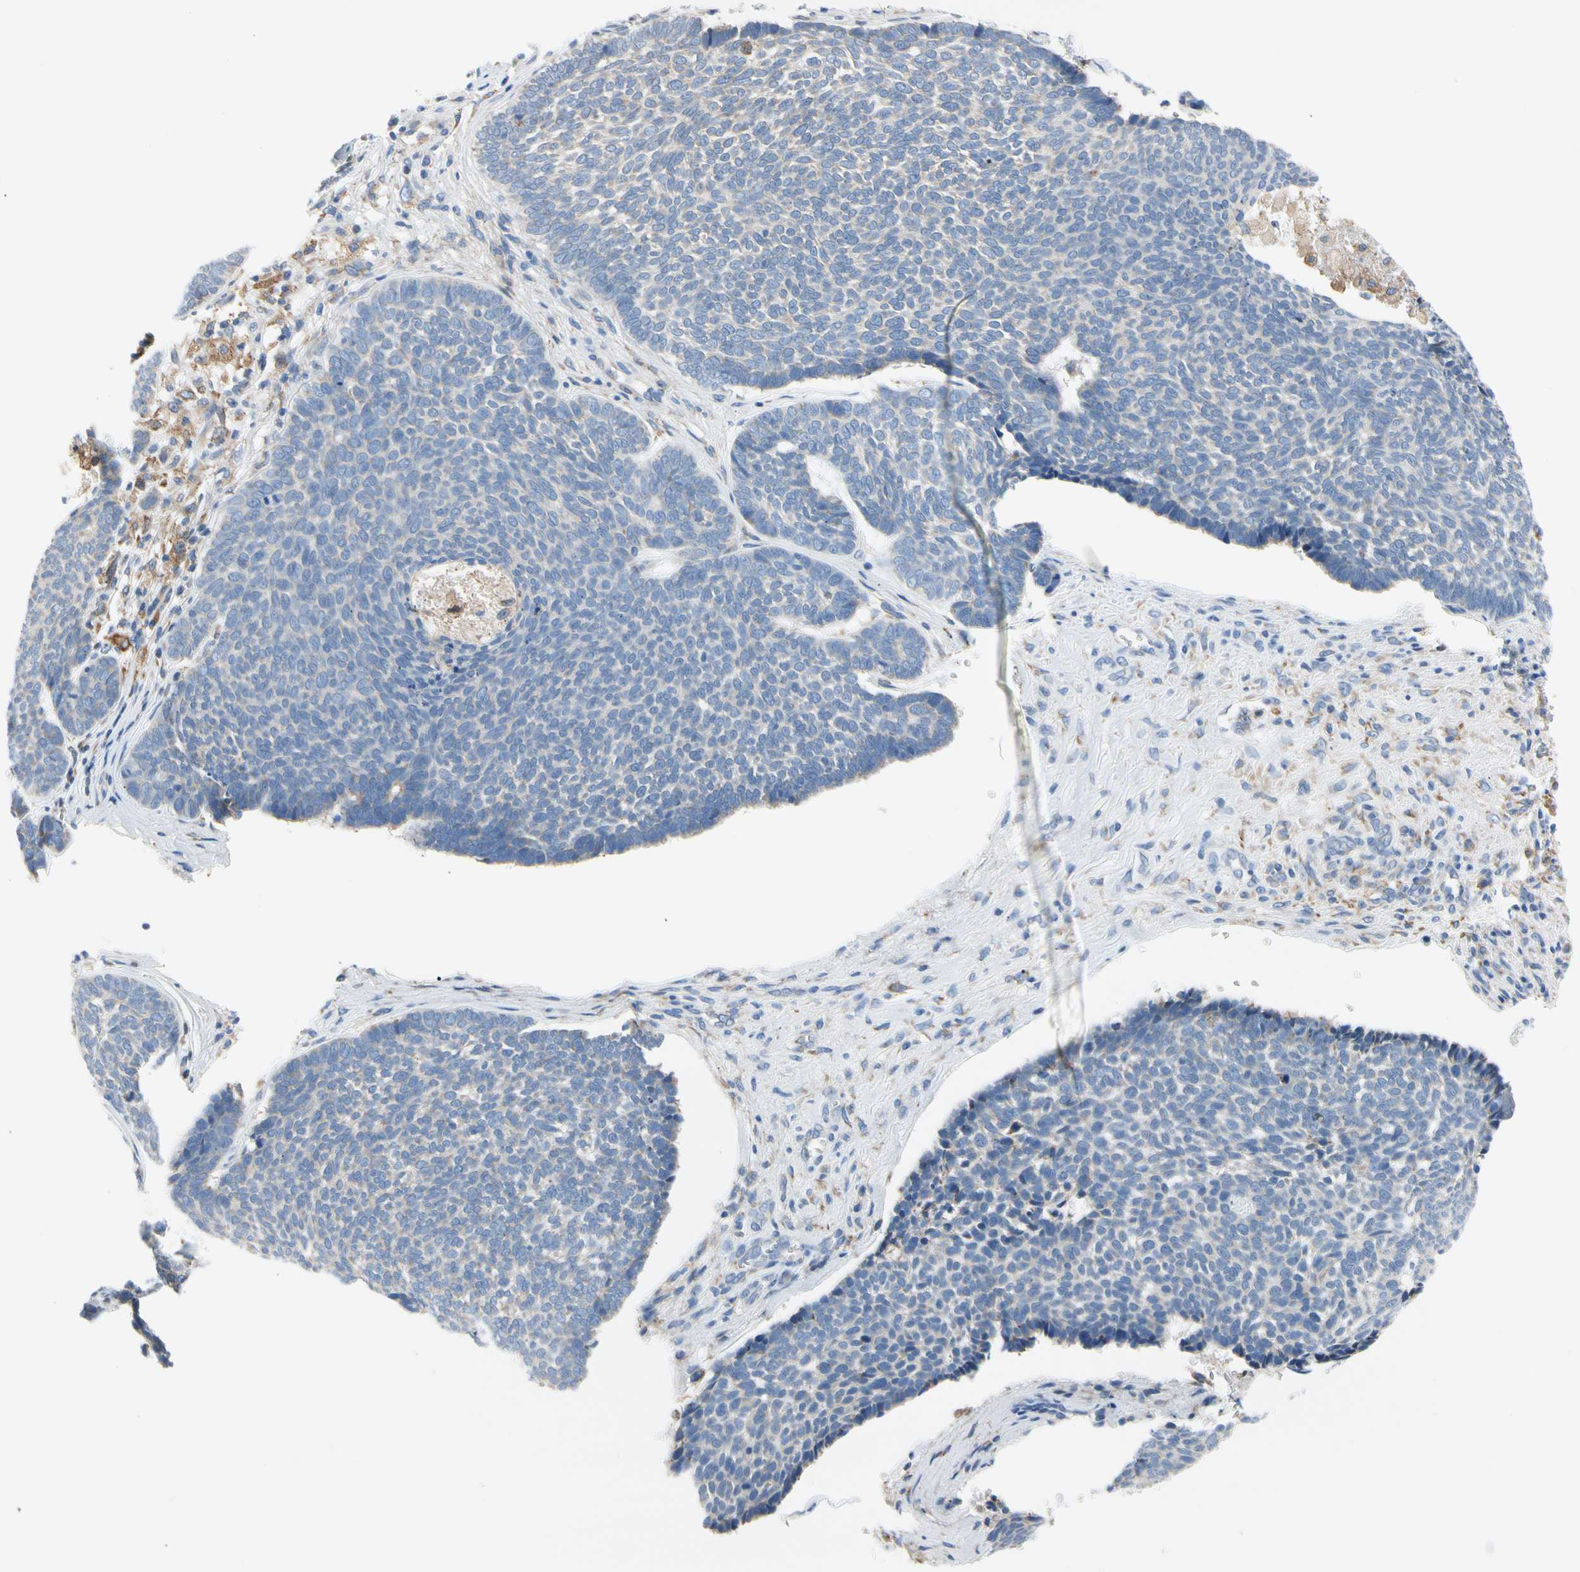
{"staining": {"intensity": "negative", "quantity": "none", "location": "none"}, "tissue": "skin cancer", "cell_type": "Tumor cells", "image_type": "cancer", "snomed": [{"axis": "morphology", "description": "Basal cell carcinoma"}, {"axis": "topography", "description": "Skin"}], "caption": "IHC photomicrograph of human skin basal cell carcinoma stained for a protein (brown), which displays no expression in tumor cells.", "gene": "STXBP1", "patient": {"sex": "male", "age": 84}}